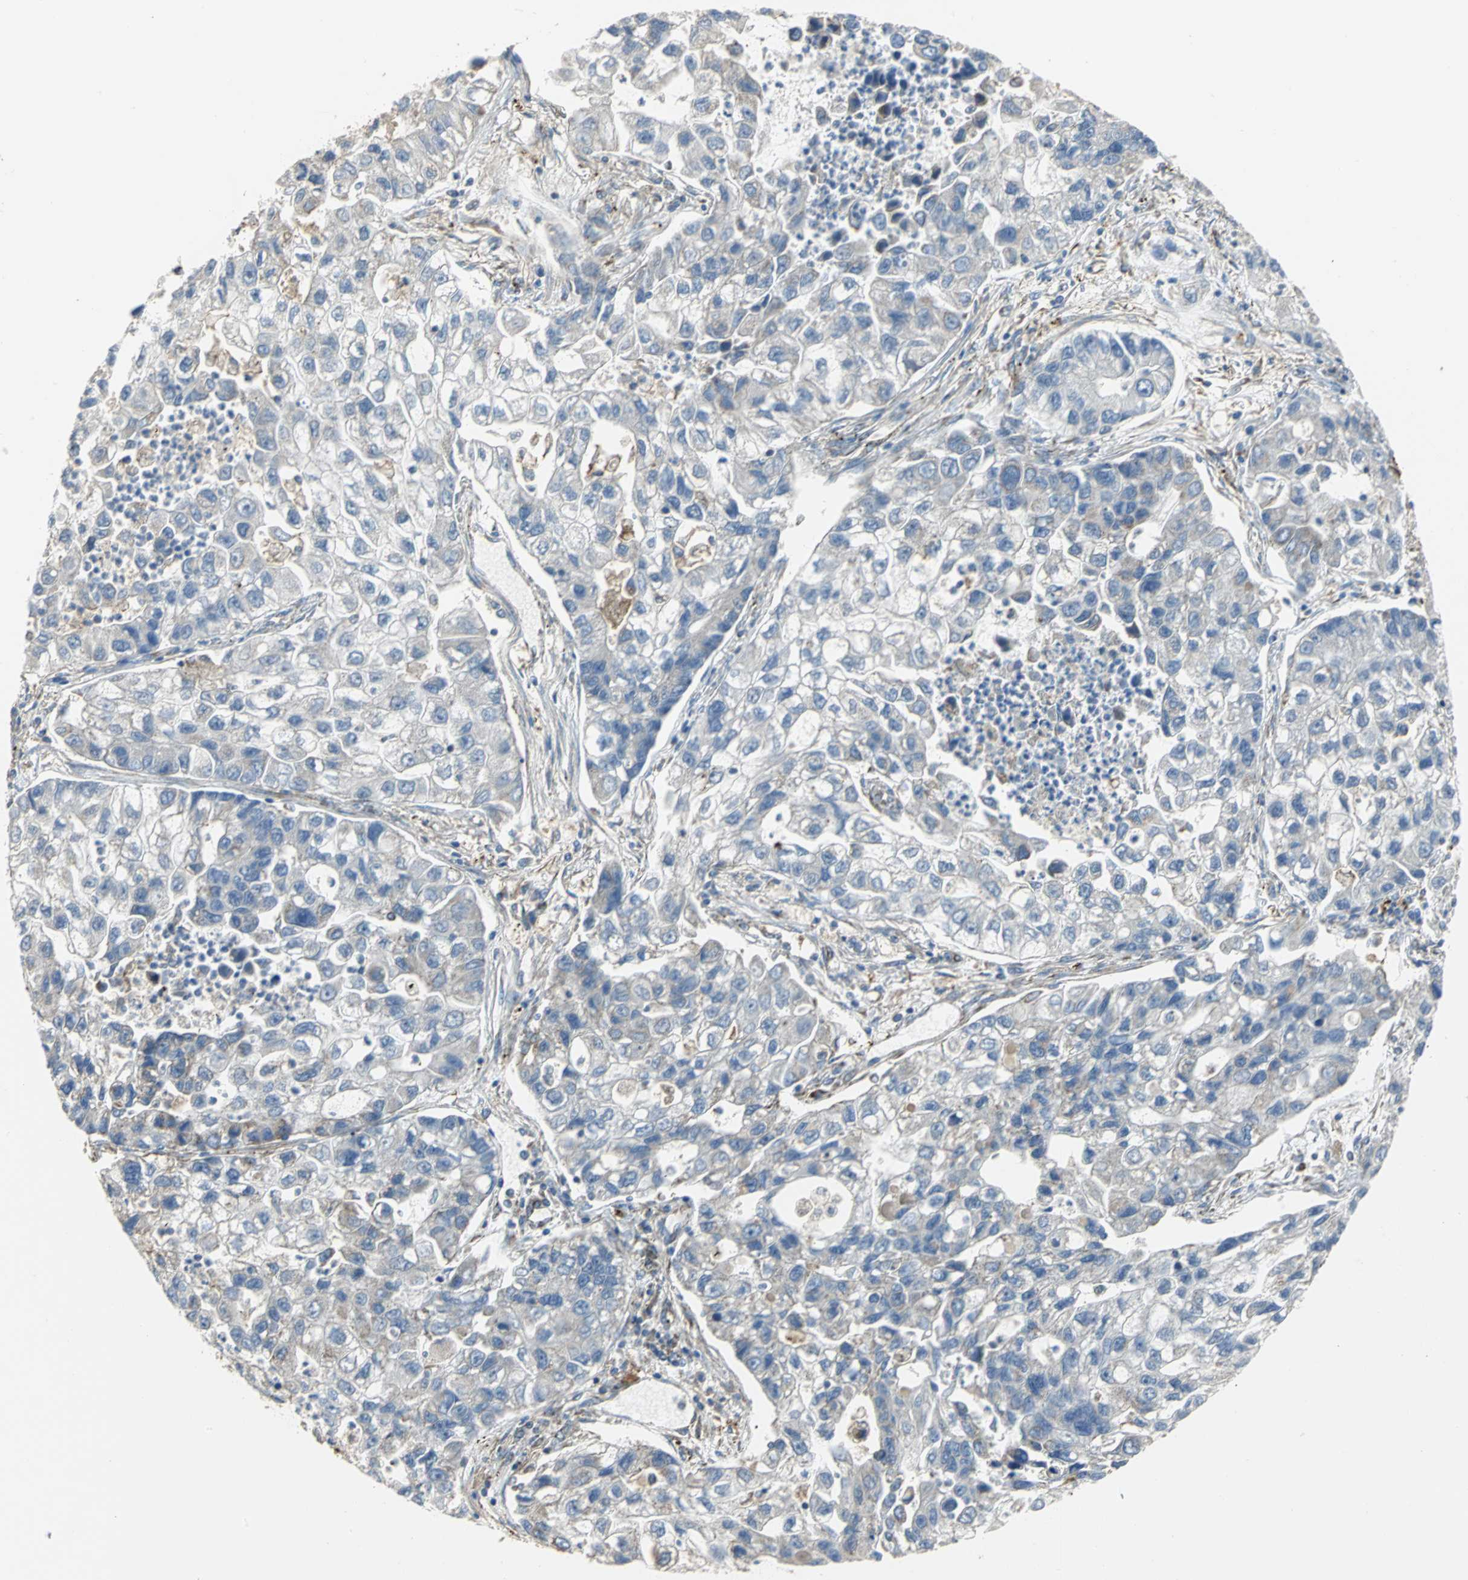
{"staining": {"intensity": "negative", "quantity": "none", "location": "none"}, "tissue": "lung cancer", "cell_type": "Tumor cells", "image_type": "cancer", "snomed": [{"axis": "morphology", "description": "Adenocarcinoma, NOS"}, {"axis": "topography", "description": "Lung"}], "caption": "DAB (3,3'-diaminobenzidine) immunohistochemical staining of human lung cancer displays no significant positivity in tumor cells.", "gene": "NDUFB5", "patient": {"sex": "female", "age": 51}}